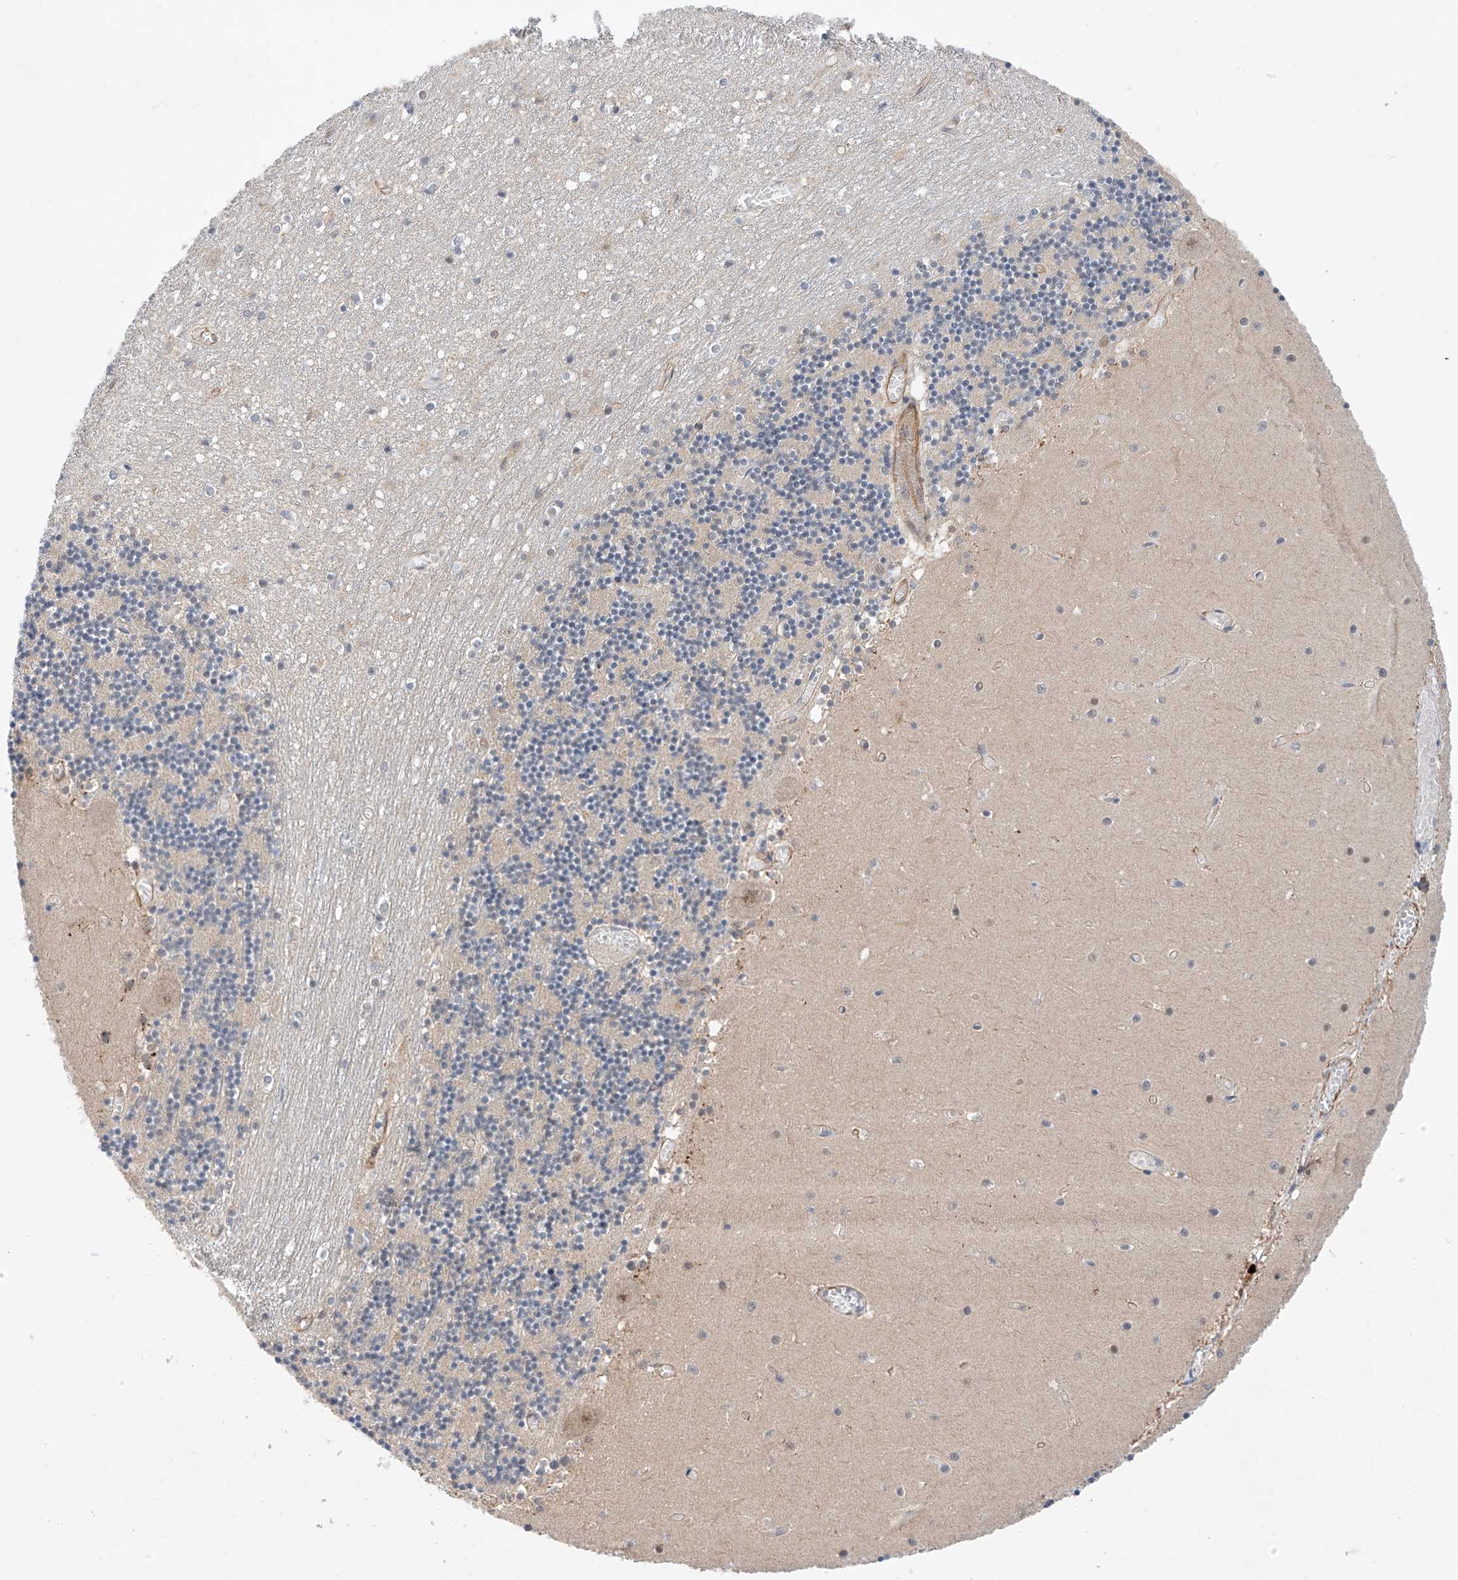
{"staining": {"intensity": "negative", "quantity": "none", "location": "none"}, "tissue": "cerebellum", "cell_type": "Cells in granular layer", "image_type": "normal", "snomed": [{"axis": "morphology", "description": "Normal tissue, NOS"}, {"axis": "topography", "description": "Cerebellum"}], "caption": "Protein analysis of normal cerebellum shows no significant staining in cells in granular layer. The staining was performed using DAB (3,3'-diaminobenzidine) to visualize the protein expression in brown, while the nuclei were stained in blue with hematoxylin (Magnification: 20x).", "gene": "AMD1", "patient": {"sex": "female", "age": 28}}